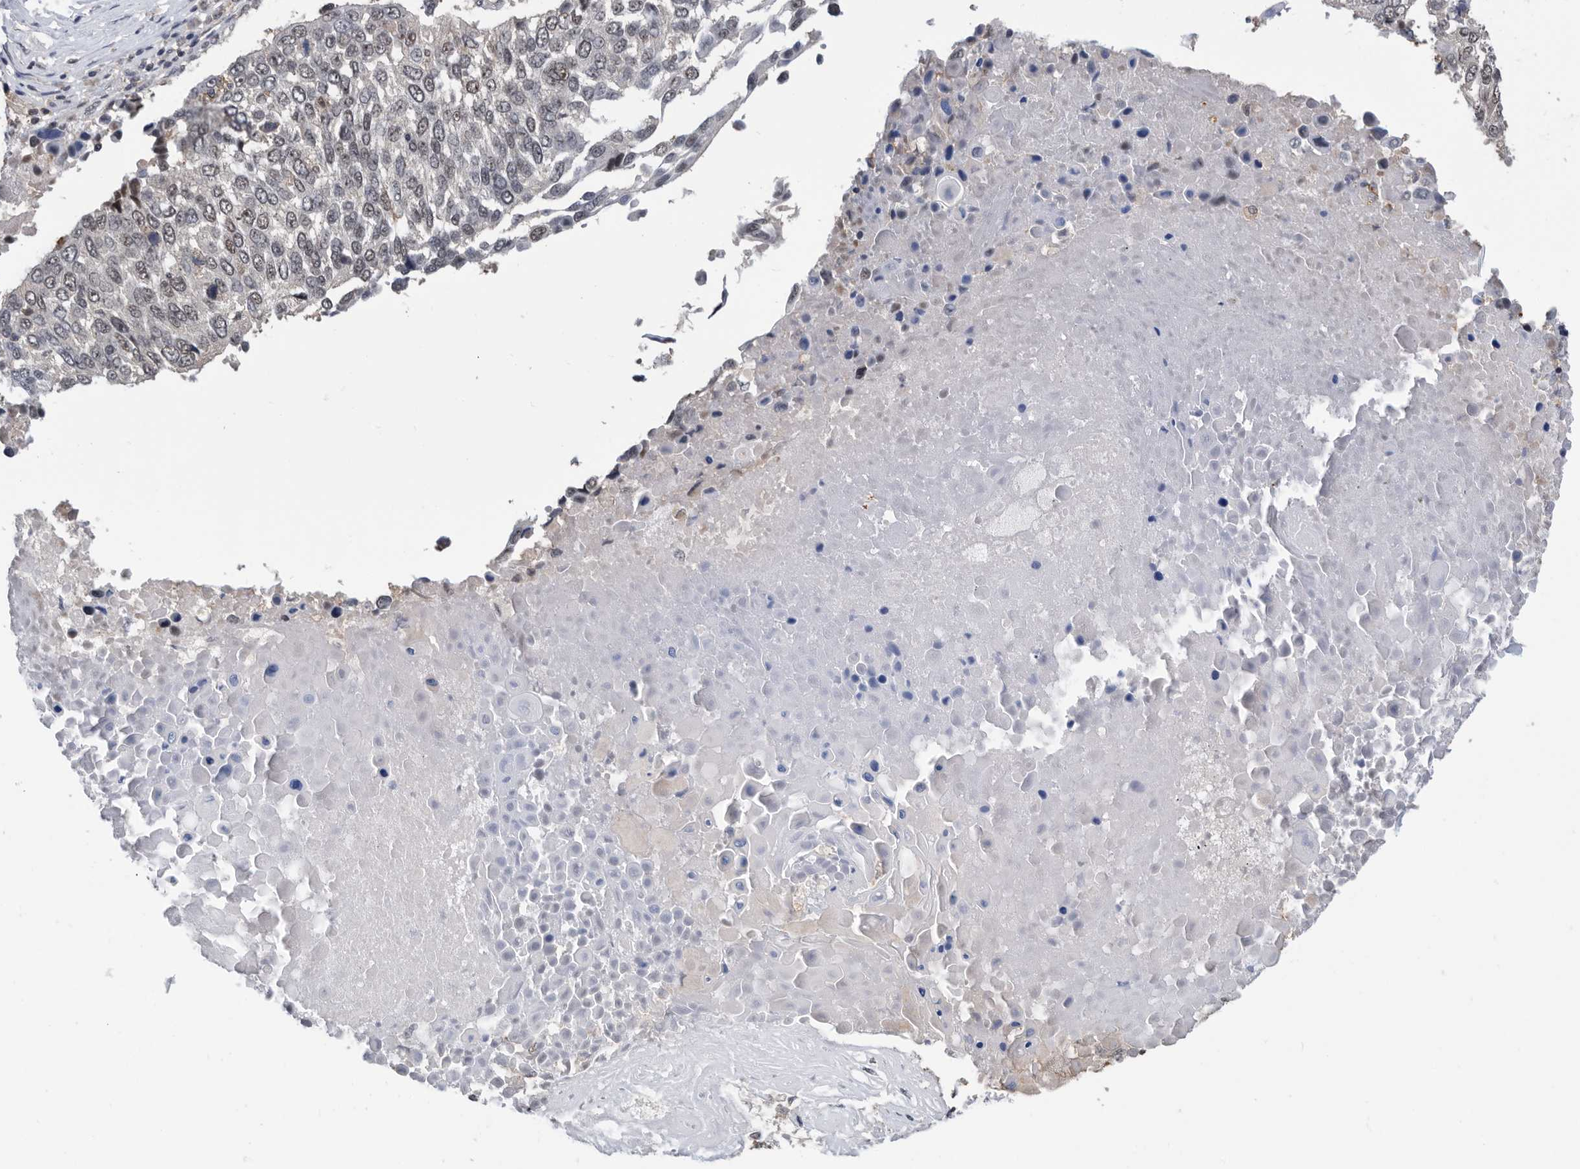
{"staining": {"intensity": "weak", "quantity": "25%-75%", "location": "nuclear"}, "tissue": "lung cancer", "cell_type": "Tumor cells", "image_type": "cancer", "snomed": [{"axis": "morphology", "description": "Squamous cell carcinoma, NOS"}, {"axis": "topography", "description": "Lung"}], "caption": "Tumor cells show low levels of weak nuclear expression in about 25%-75% of cells in squamous cell carcinoma (lung).", "gene": "ZNF260", "patient": {"sex": "male", "age": 66}}